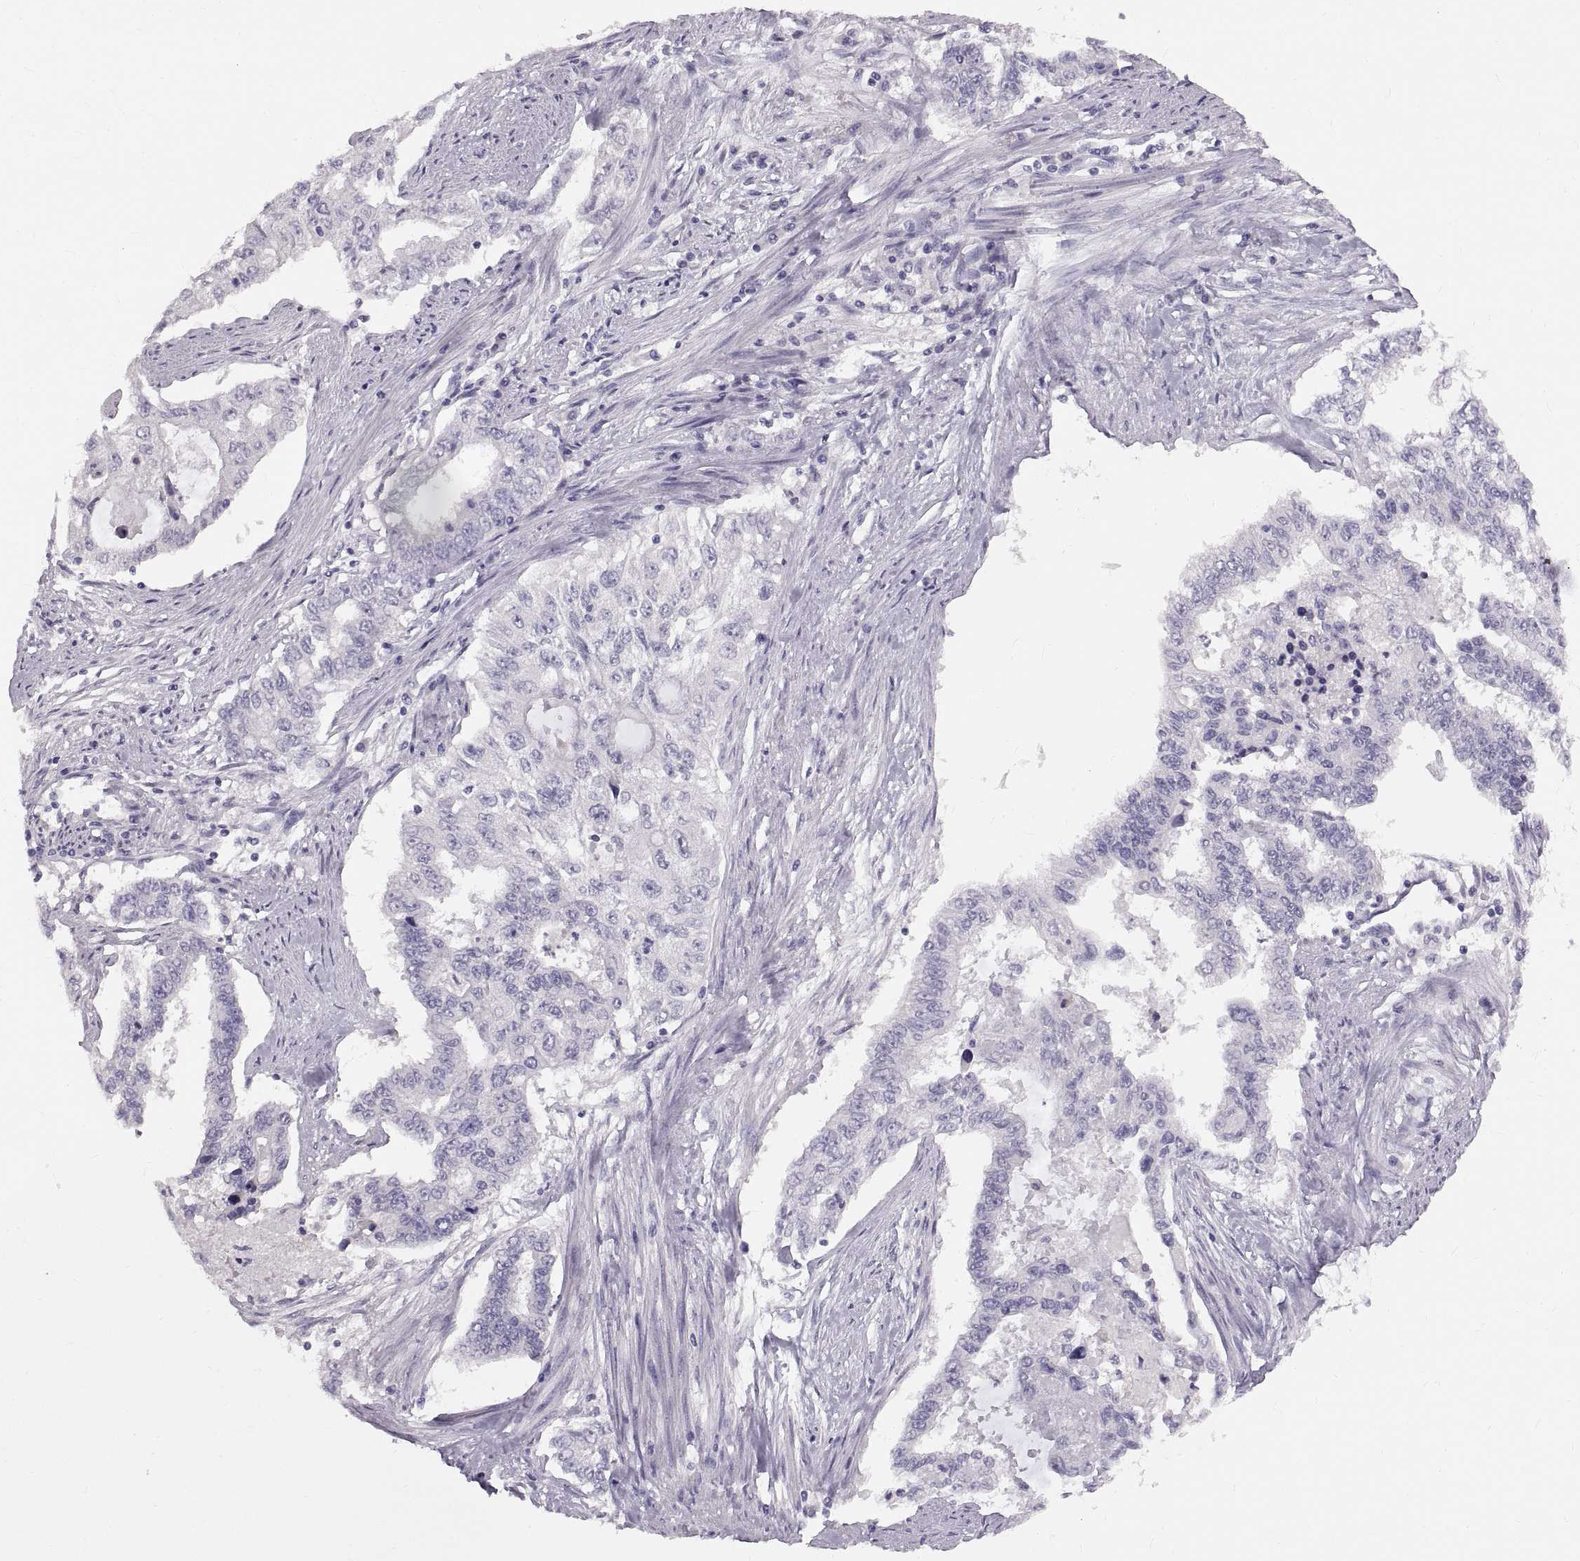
{"staining": {"intensity": "negative", "quantity": "none", "location": "none"}, "tissue": "endometrial cancer", "cell_type": "Tumor cells", "image_type": "cancer", "snomed": [{"axis": "morphology", "description": "Adenocarcinoma, NOS"}, {"axis": "topography", "description": "Uterus"}], "caption": "Immunohistochemistry image of neoplastic tissue: human endometrial adenocarcinoma stained with DAB reveals no significant protein staining in tumor cells.", "gene": "SPACDR", "patient": {"sex": "female", "age": 59}}